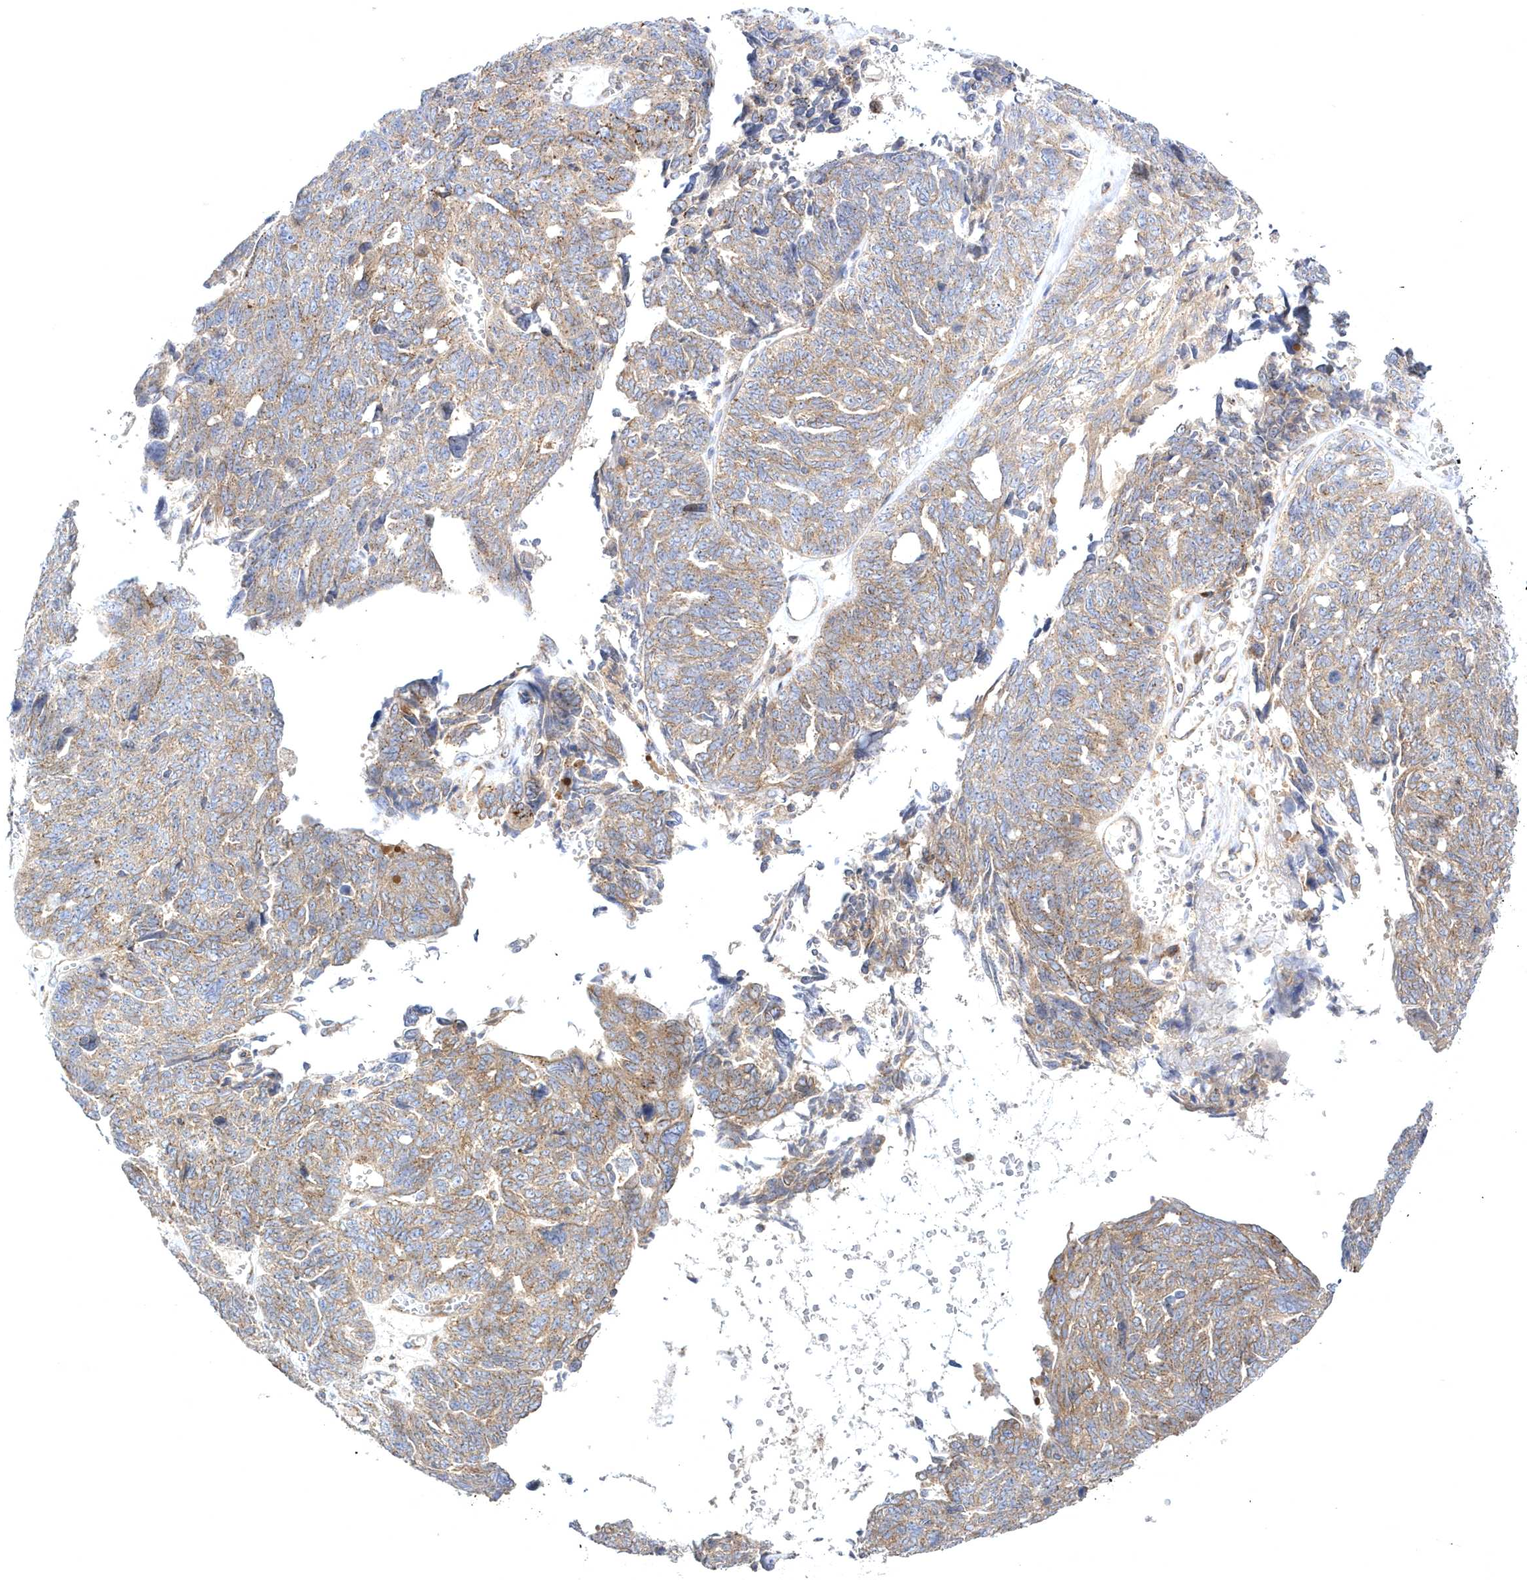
{"staining": {"intensity": "moderate", "quantity": ">75%", "location": "cytoplasmic/membranous"}, "tissue": "ovarian cancer", "cell_type": "Tumor cells", "image_type": "cancer", "snomed": [{"axis": "morphology", "description": "Cystadenocarcinoma, serous, NOS"}, {"axis": "topography", "description": "Ovary"}], "caption": "Moderate cytoplasmic/membranous expression is seen in approximately >75% of tumor cells in serous cystadenocarcinoma (ovarian).", "gene": "COPB2", "patient": {"sex": "female", "age": 79}}